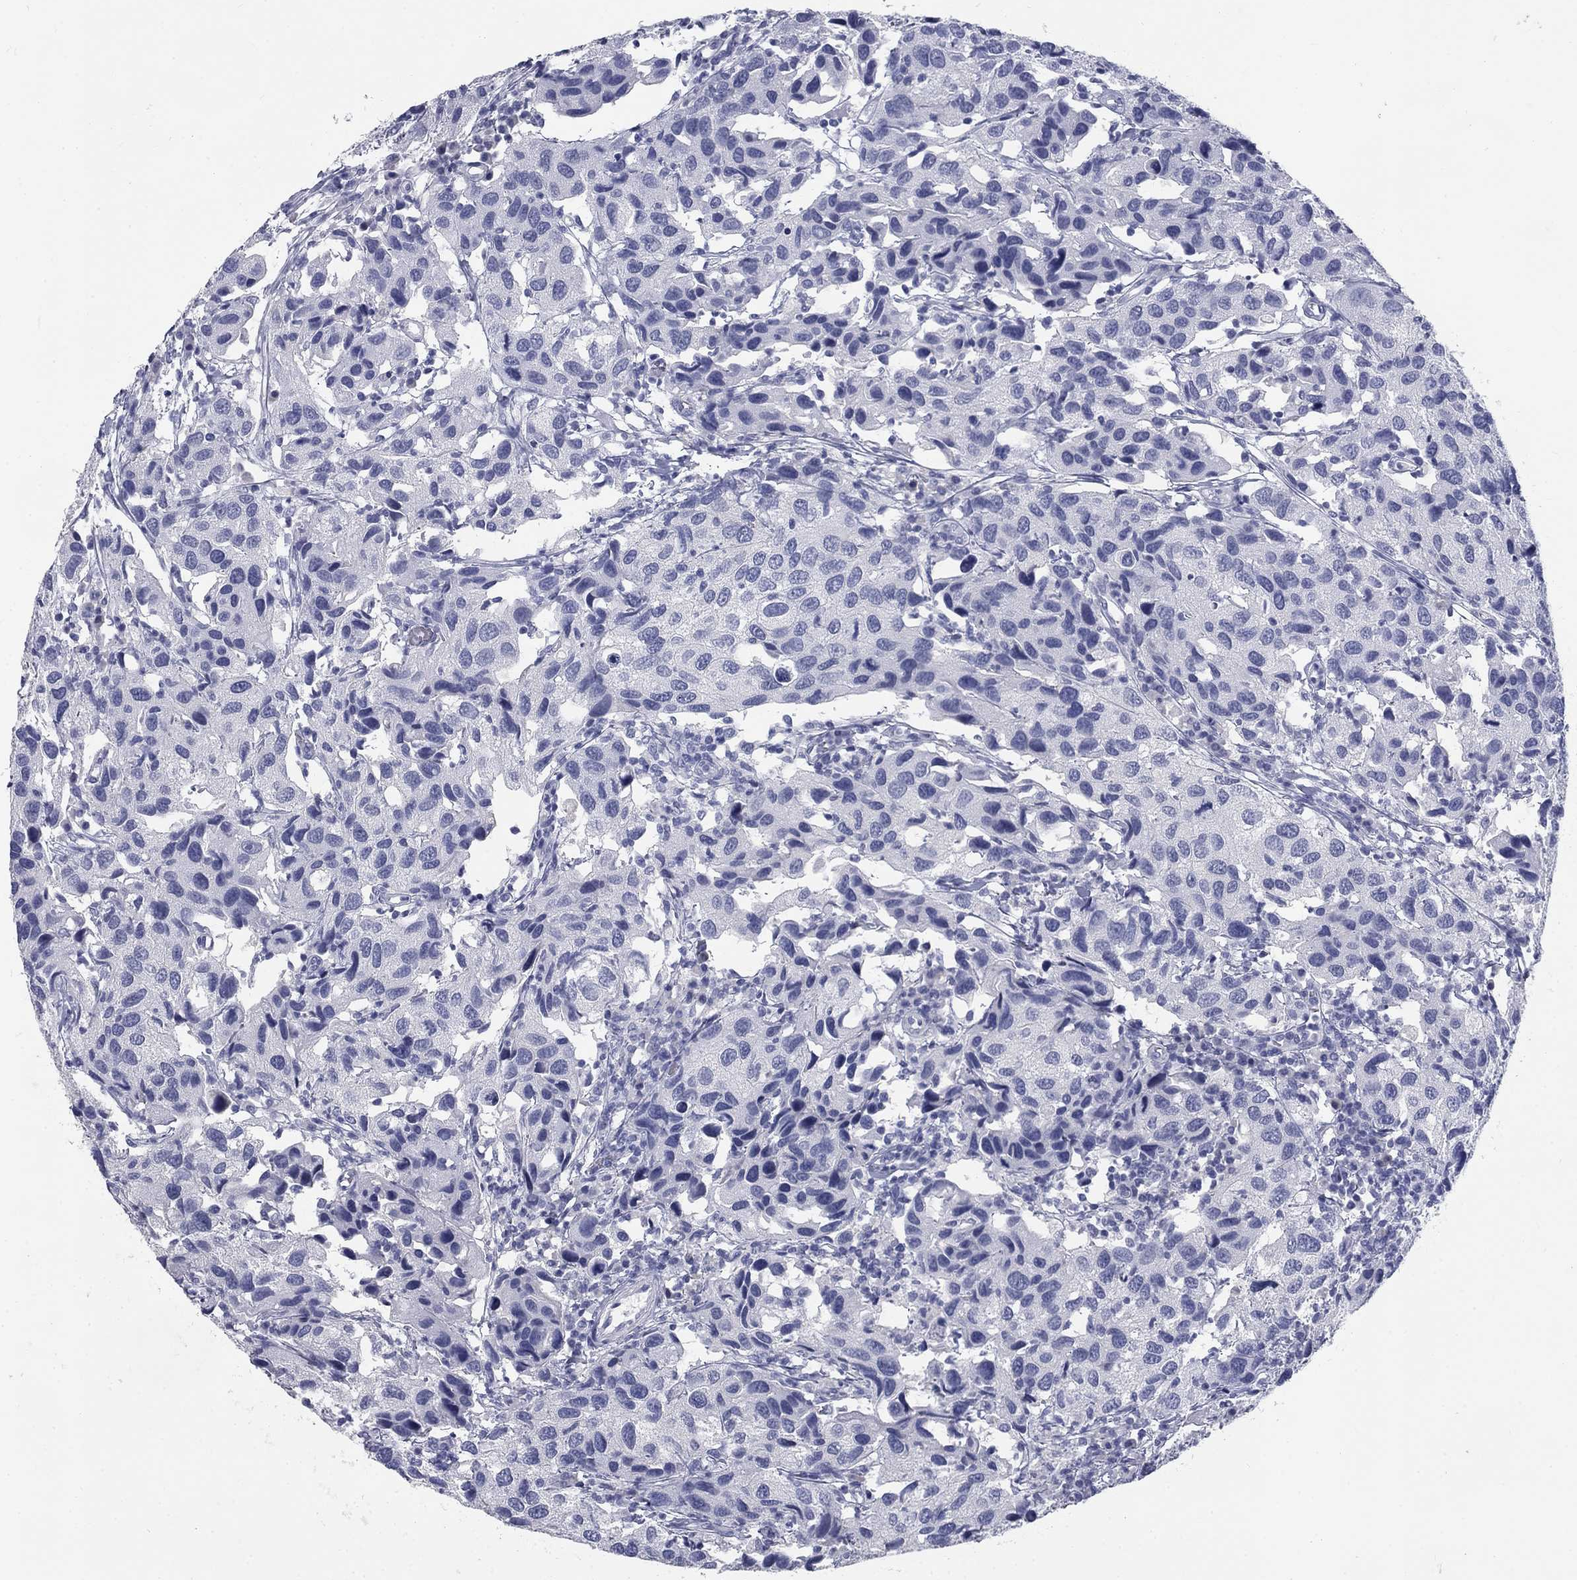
{"staining": {"intensity": "negative", "quantity": "none", "location": "none"}, "tissue": "urothelial cancer", "cell_type": "Tumor cells", "image_type": "cancer", "snomed": [{"axis": "morphology", "description": "Urothelial carcinoma, High grade"}, {"axis": "topography", "description": "Urinary bladder"}], "caption": "Immunohistochemistry of urothelial carcinoma (high-grade) reveals no expression in tumor cells.", "gene": "ELAVL4", "patient": {"sex": "male", "age": 79}}